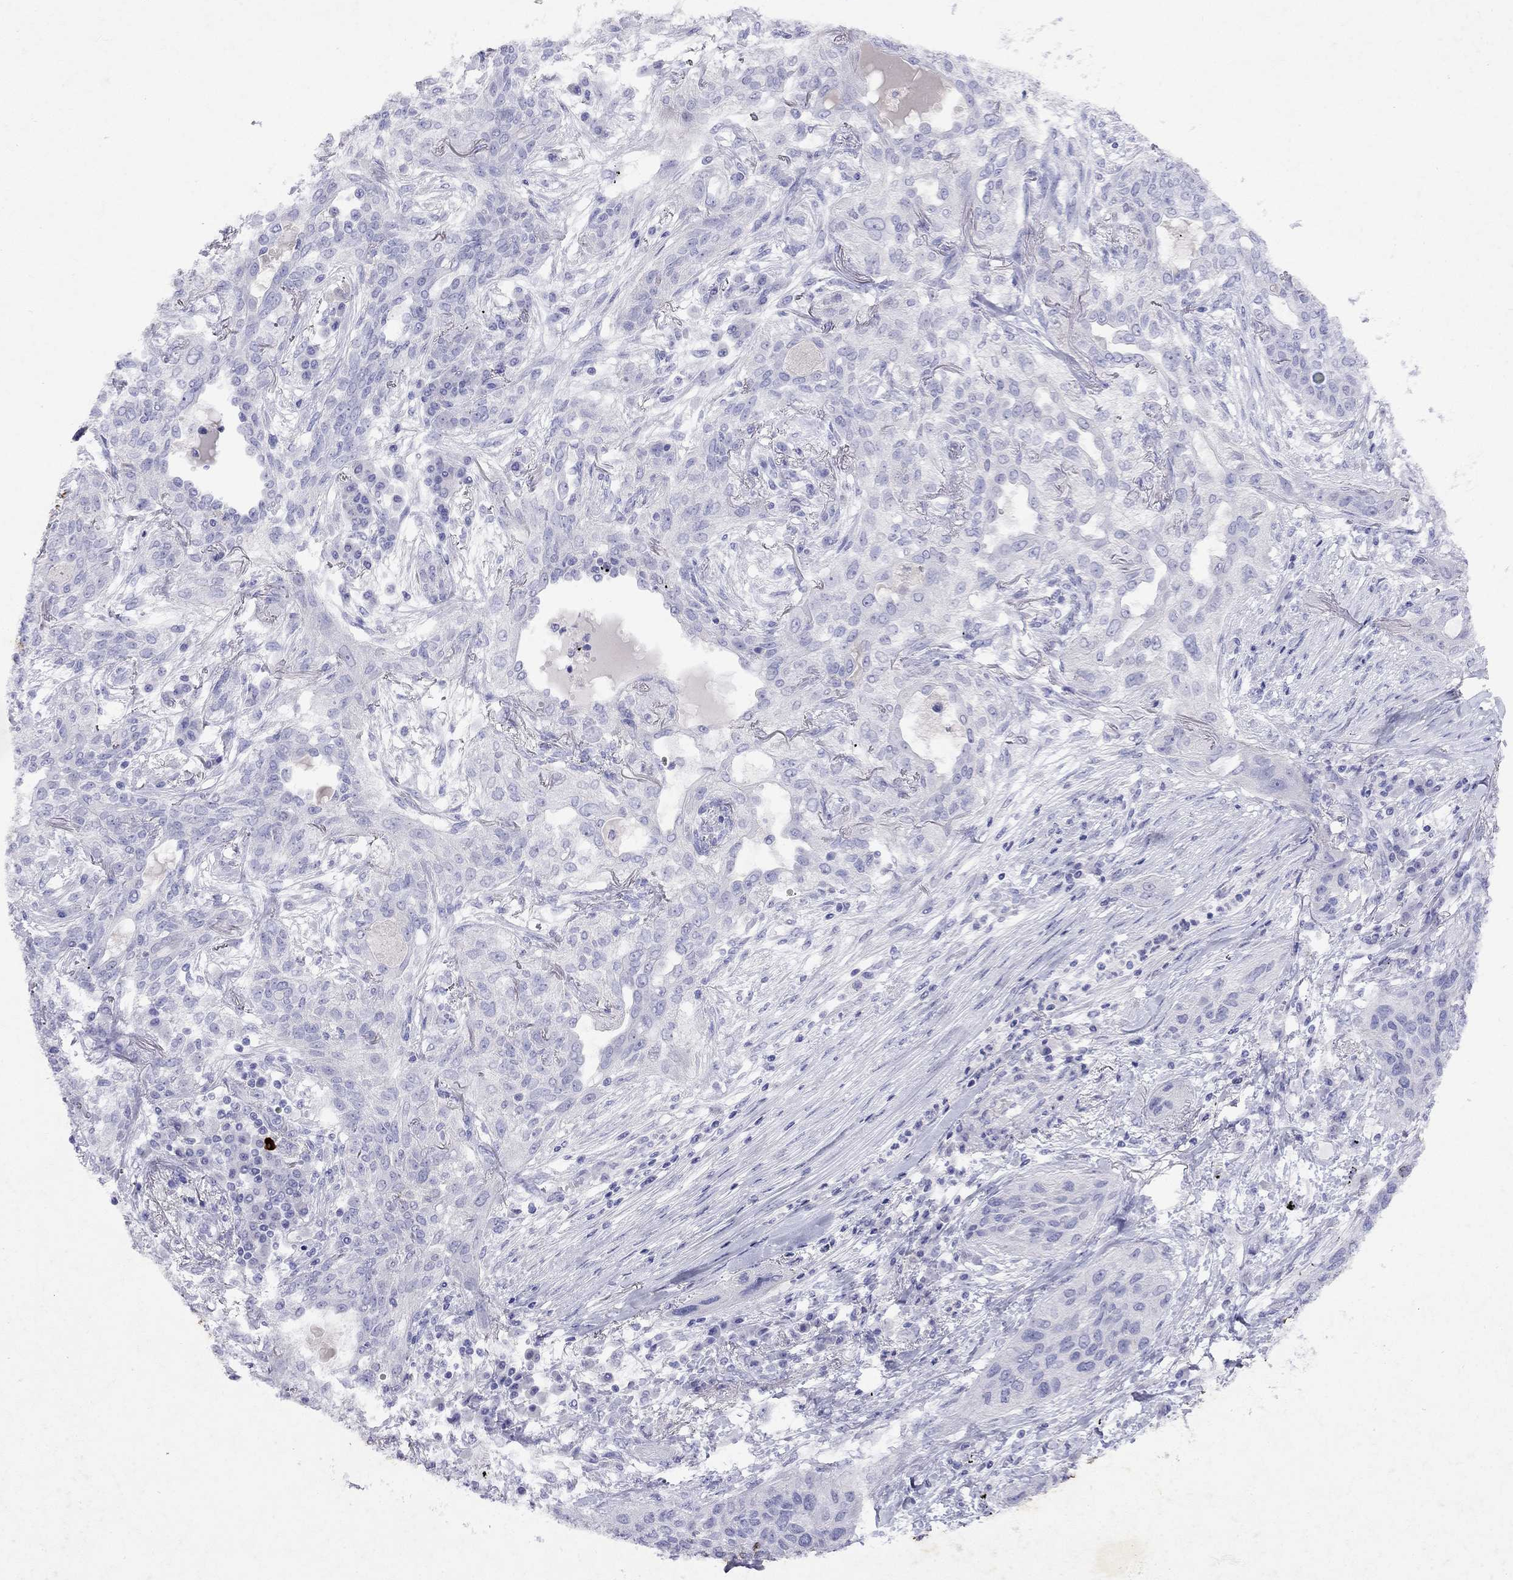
{"staining": {"intensity": "negative", "quantity": "none", "location": "none"}, "tissue": "lung cancer", "cell_type": "Tumor cells", "image_type": "cancer", "snomed": [{"axis": "morphology", "description": "Squamous cell carcinoma, NOS"}, {"axis": "topography", "description": "Lung"}], "caption": "Immunohistochemistry photomicrograph of human lung squamous cell carcinoma stained for a protein (brown), which demonstrates no positivity in tumor cells. Brightfield microscopy of immunohistochemistry (IHC) stained with DAB (brown) and hematoxylin (blue), captured at high magnification.", "gene": "GNAT3", "patient": {"sex": "female", "age": 70}}